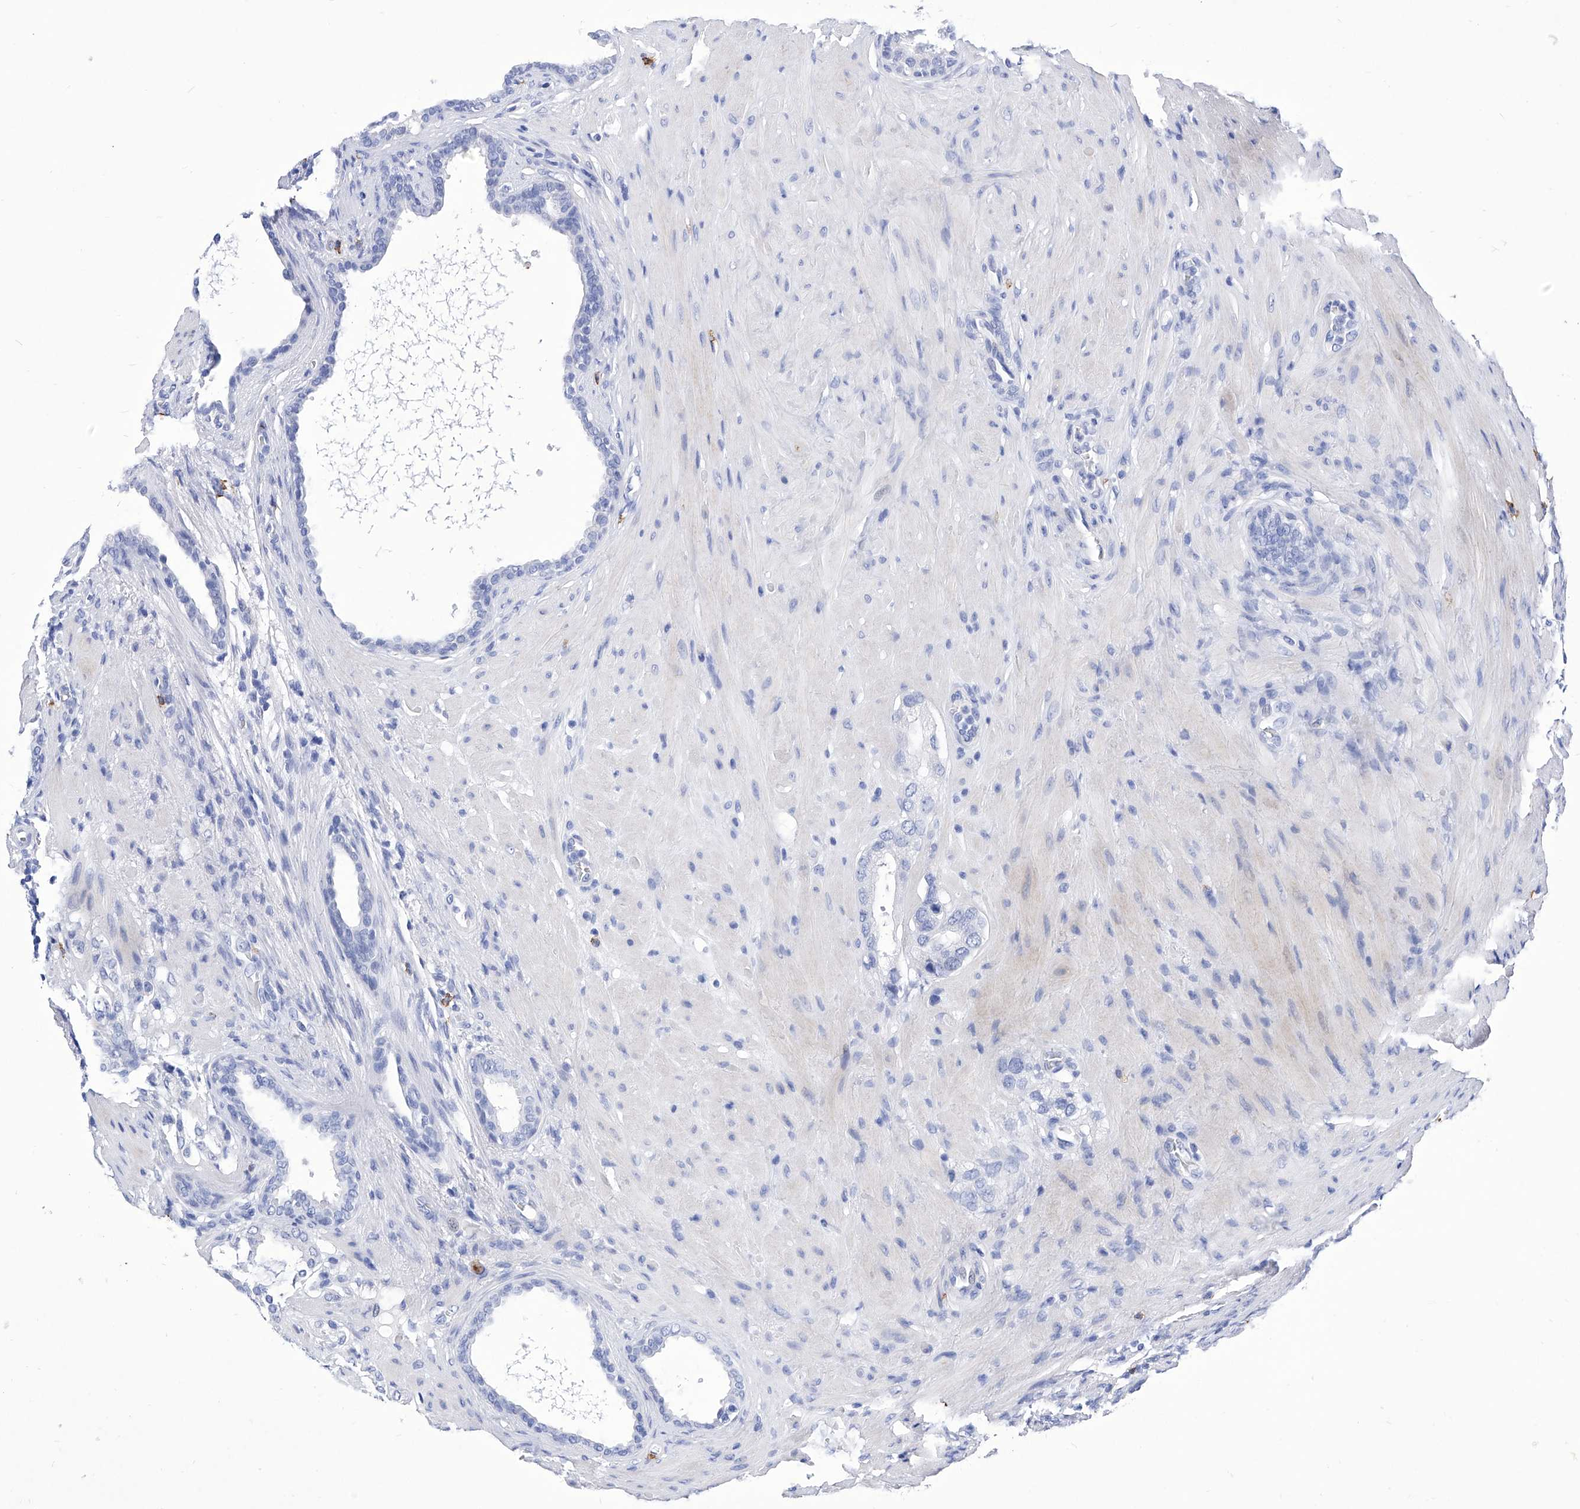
{"staining": {"intensity": "negative", "quantity": "none", "location": "none"}, "tissue": "prostate cancer", "cell_type": "Tumor cells", "image_type": "cancer", "snomed": [{"axis": "morphology", "description": "Adenocarcinoma, Low grade"}, {"axis": "topography", "description": "Prostate"}], "caption": "Immunohistochemistry (IHC) photomicrograph of neoplastic tissue: human prostate cancer (adenocarcinoma (low-grade)) stained with DAB (3,3'-diaminobenzidine) displays no significant protein positivity in tumor cells.", "gene": "IFNL2", "patient": {"sex": "male", "age": 69}}